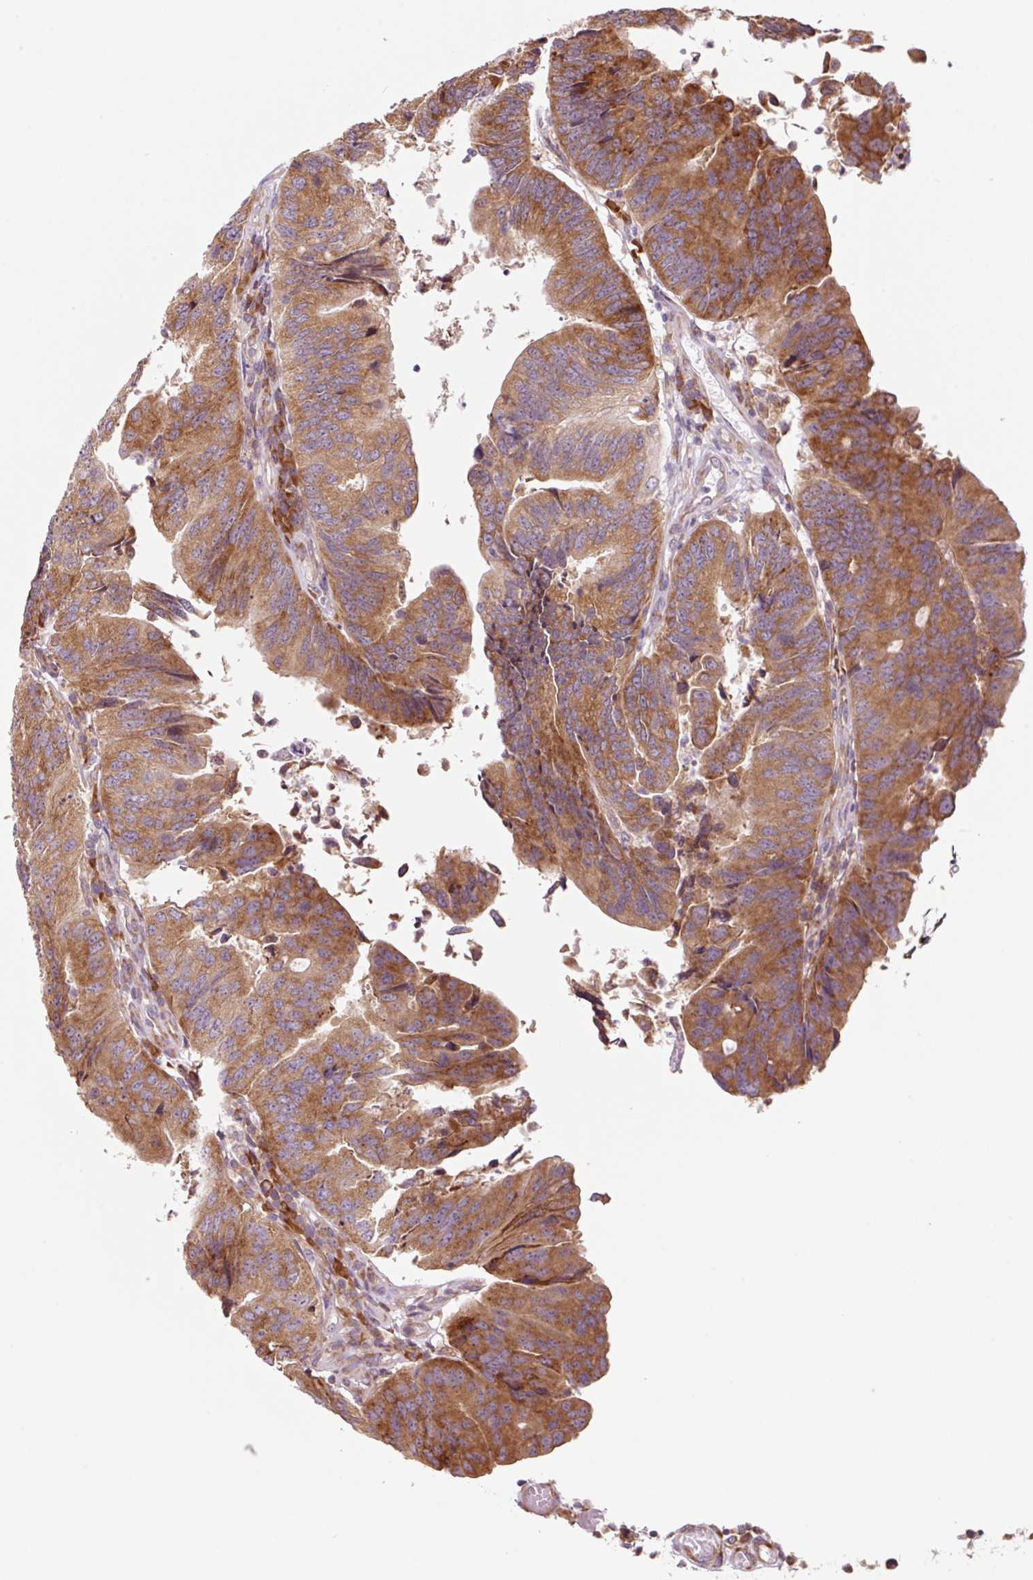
{"staining": {"intensity": "strong", "quantity": ">75%", "location": "cytoplasmic/membranous"}, "tissue": "colorectal cancer", "cell_type": "Tumor cells", "image_type": "cancer", "snomed": [{"axis": "morphology", "description": "Adenocarcinoma, NOS"}, {"axis": "topography", "description": "Colon"}], "caption": "Protein positivity by immunohistochemistry (IHC) demonstrates strong cytoplasmic/membranous positivity in about >75% of tumor cells in adenocarcinoma (colorectal). (DAB (3,3'-diaminobenzidine) IHC with brightfield microscopy, high magnification).", "gene": "RPL41", "patient": {"sex": "female", "age": 67}}